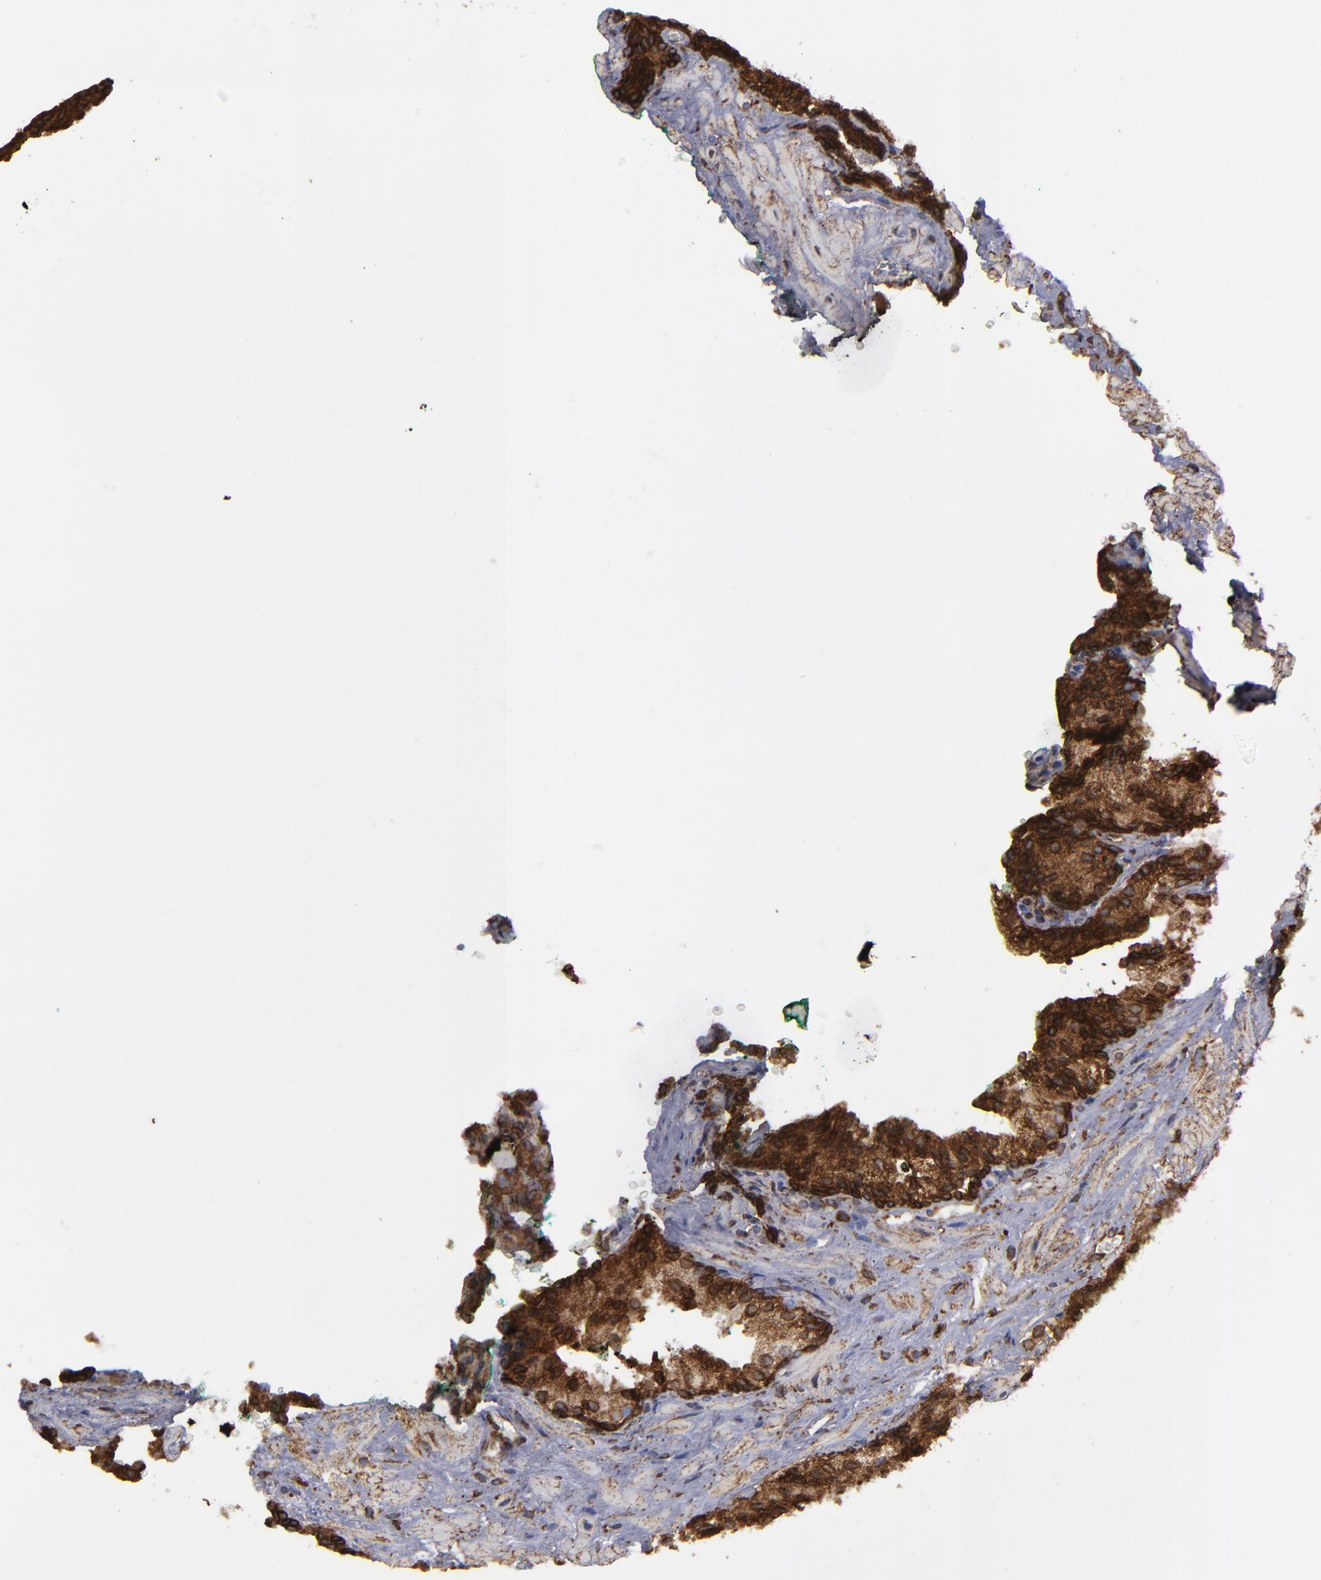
{"staining": {"intensity": "strong", "quantity": ">75%", "location": "cytoplasmic/membranous"}, "tissue": "prostate cancer", "cell_type": "Tumor cells", "image_type": "cancer", "snomed": [{"axis": "morphology", "description": "Adenocarcinoma, Medium grade"}, {"axis": "topography", "description": "Prostate"}], "caption": "Adenocarcinoma (medium-grade) (prostate) tissue shows strong cytoplasmic/membranous expression in about >75% of tumor cells", "gene": "ERLIN2", "patient": {"sex": "male", "age": 64}}